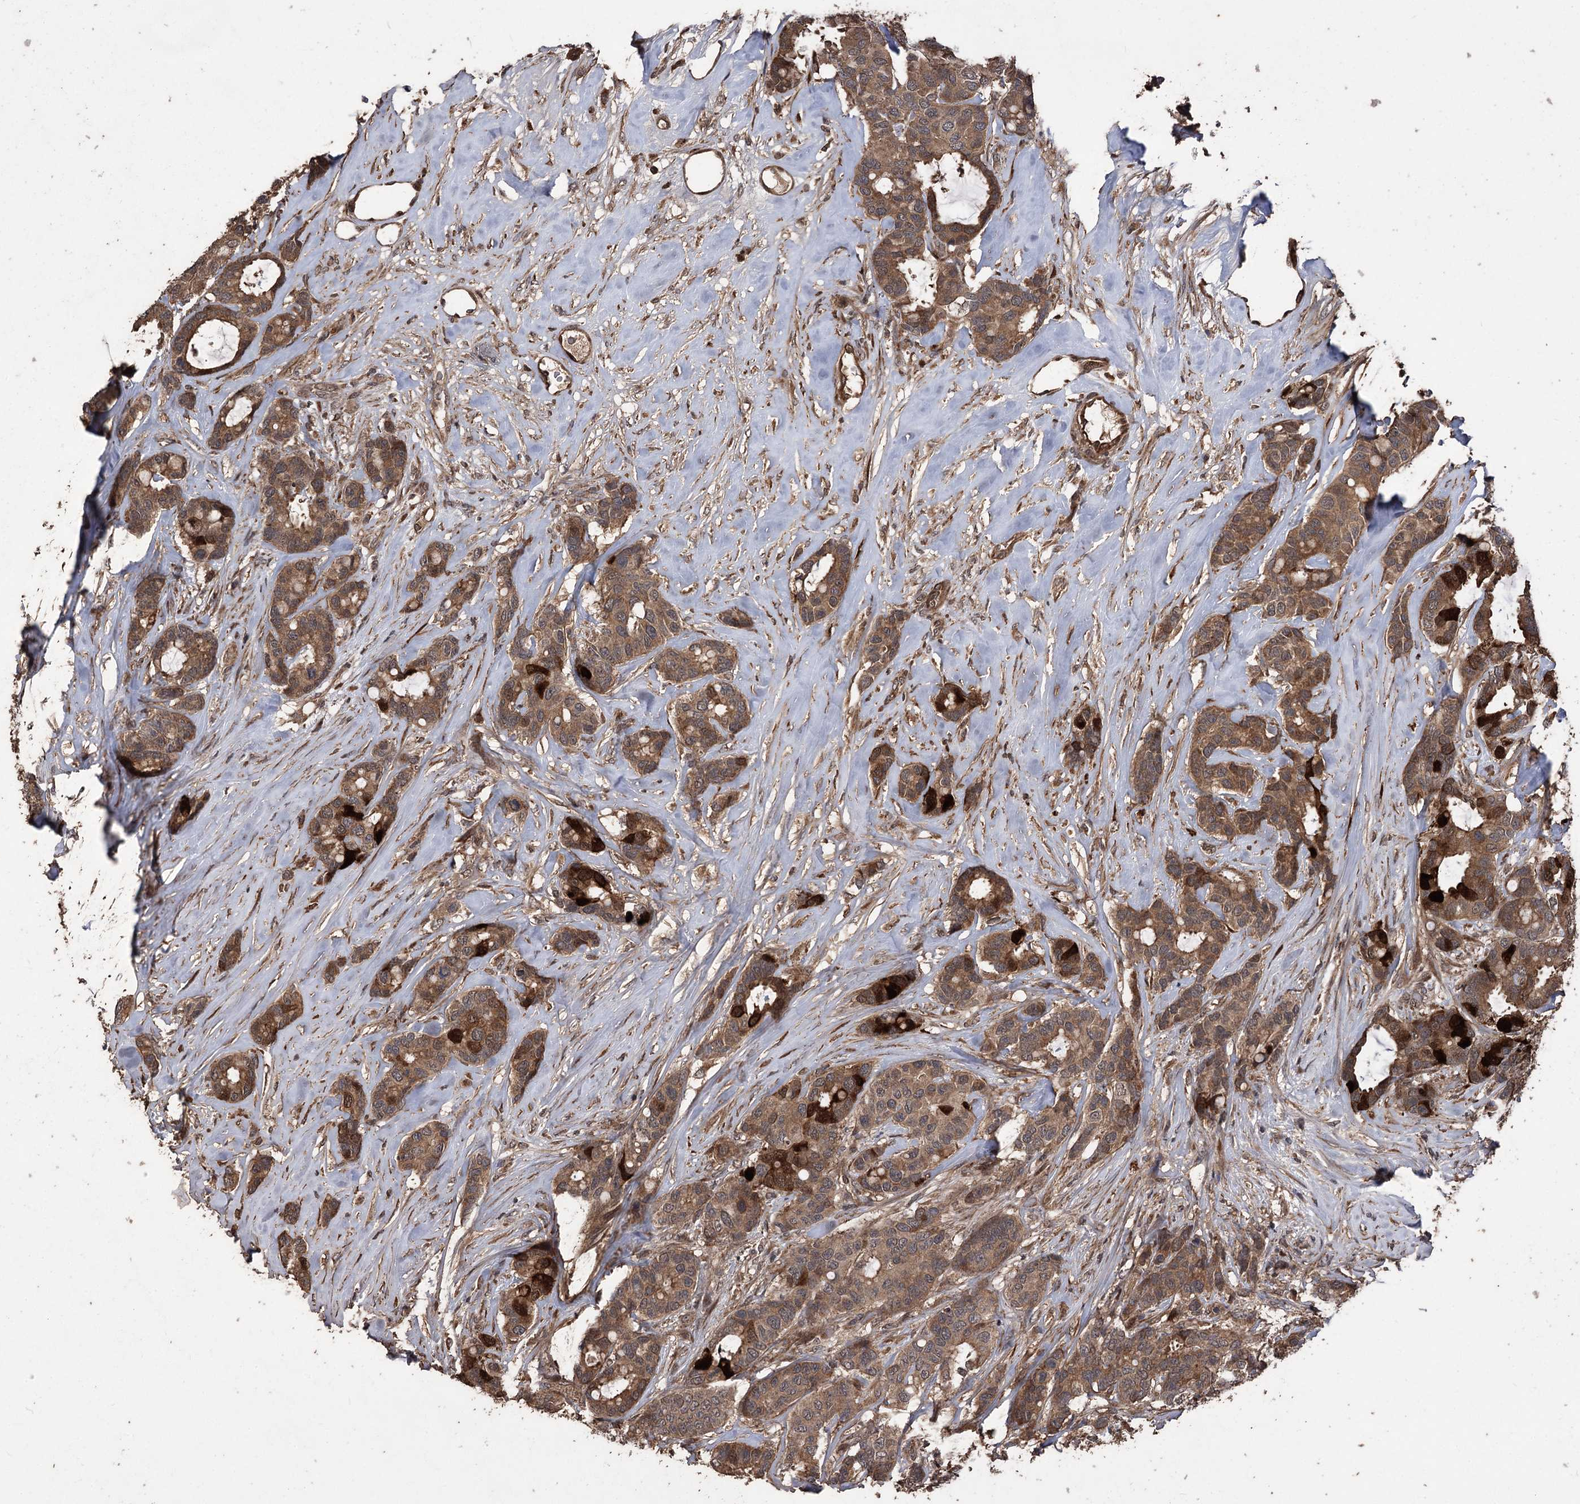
{"staining": {"intensity": "moderate", "quantity": ">75%", "location": "cytoplasmic/membranous"}, "tissue": "breast cancer", "cell_type": "Tumor cells", "image_type": "cancer", "snomed": [{"axis": "morphology", "description": "Duct carcinoma"}, {"axis": "topography", "description": "Breast"}], "caption": "Approximately >75% of tumor cells in human invasive ductal carcinoma (breast) exhibit moderate cytoplasmic/membranous protein staining as visualized by brown immunohistochemical staining.", "gene": "RASSF3", "patient": {"sex": "female", "age": 87}}